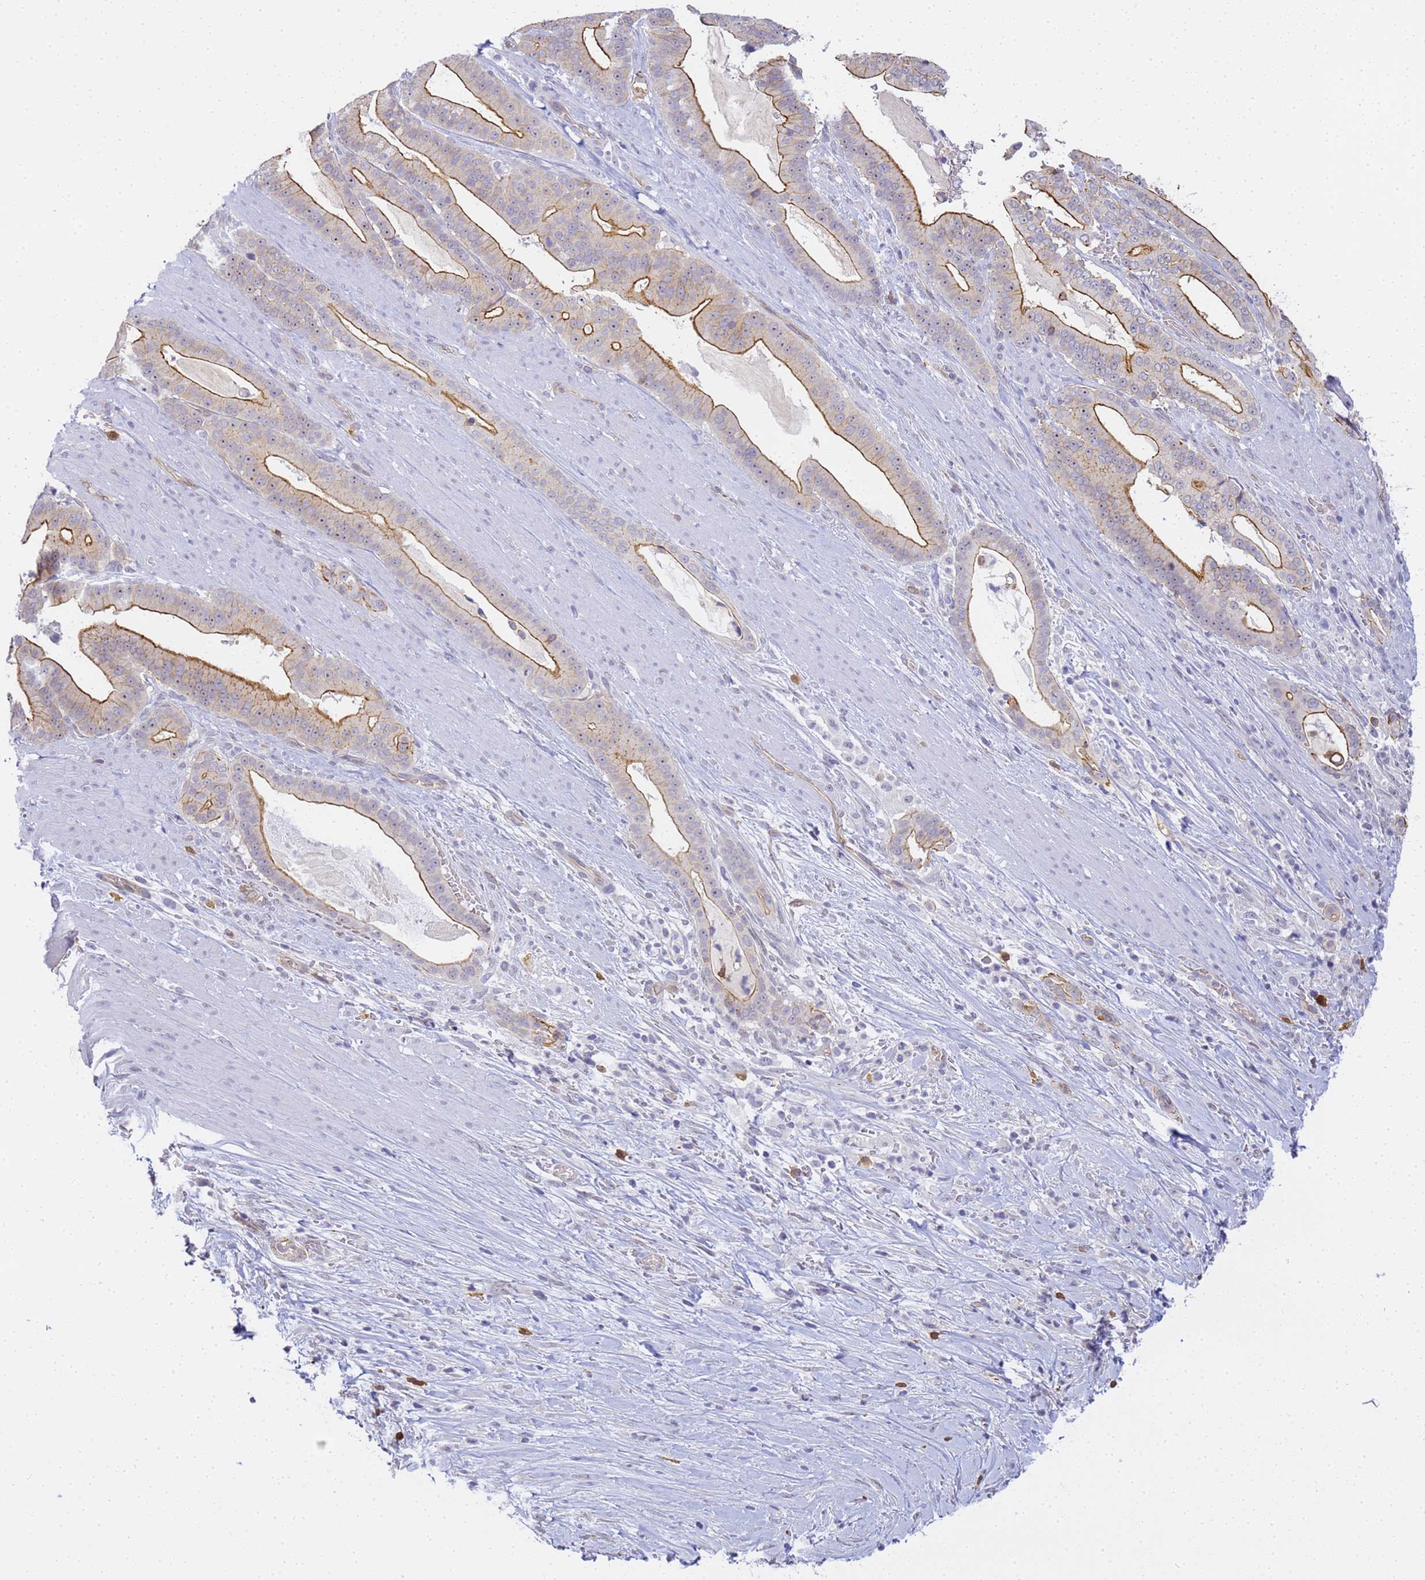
{"staining": {"intensity": "moderate", "quantity": "25%-75%", "location": "cytoplasmic/membranous"}, "tissue": "pancreatic cancer", "cell_type": "Tumor cells", "image_type": "cancer", "snomed": [{"axis": "morphology", "description": "Adenocarcinoma, NOS"}, {"axis": "topography", "description": "Pancreas"}], "caption": "Immunohistochemistry micrograph of neoplastic tissue: adenocarcinoma (pancreatic) stained using IHC shows medium levels of moderate protein expression localized specifically in the cytoplasmic/membranous of tumor cells, appearing as a cytoplasmic/membranous brown color.", "gene": "GON4L", "patient": {"sex": "male", "age": 63}}